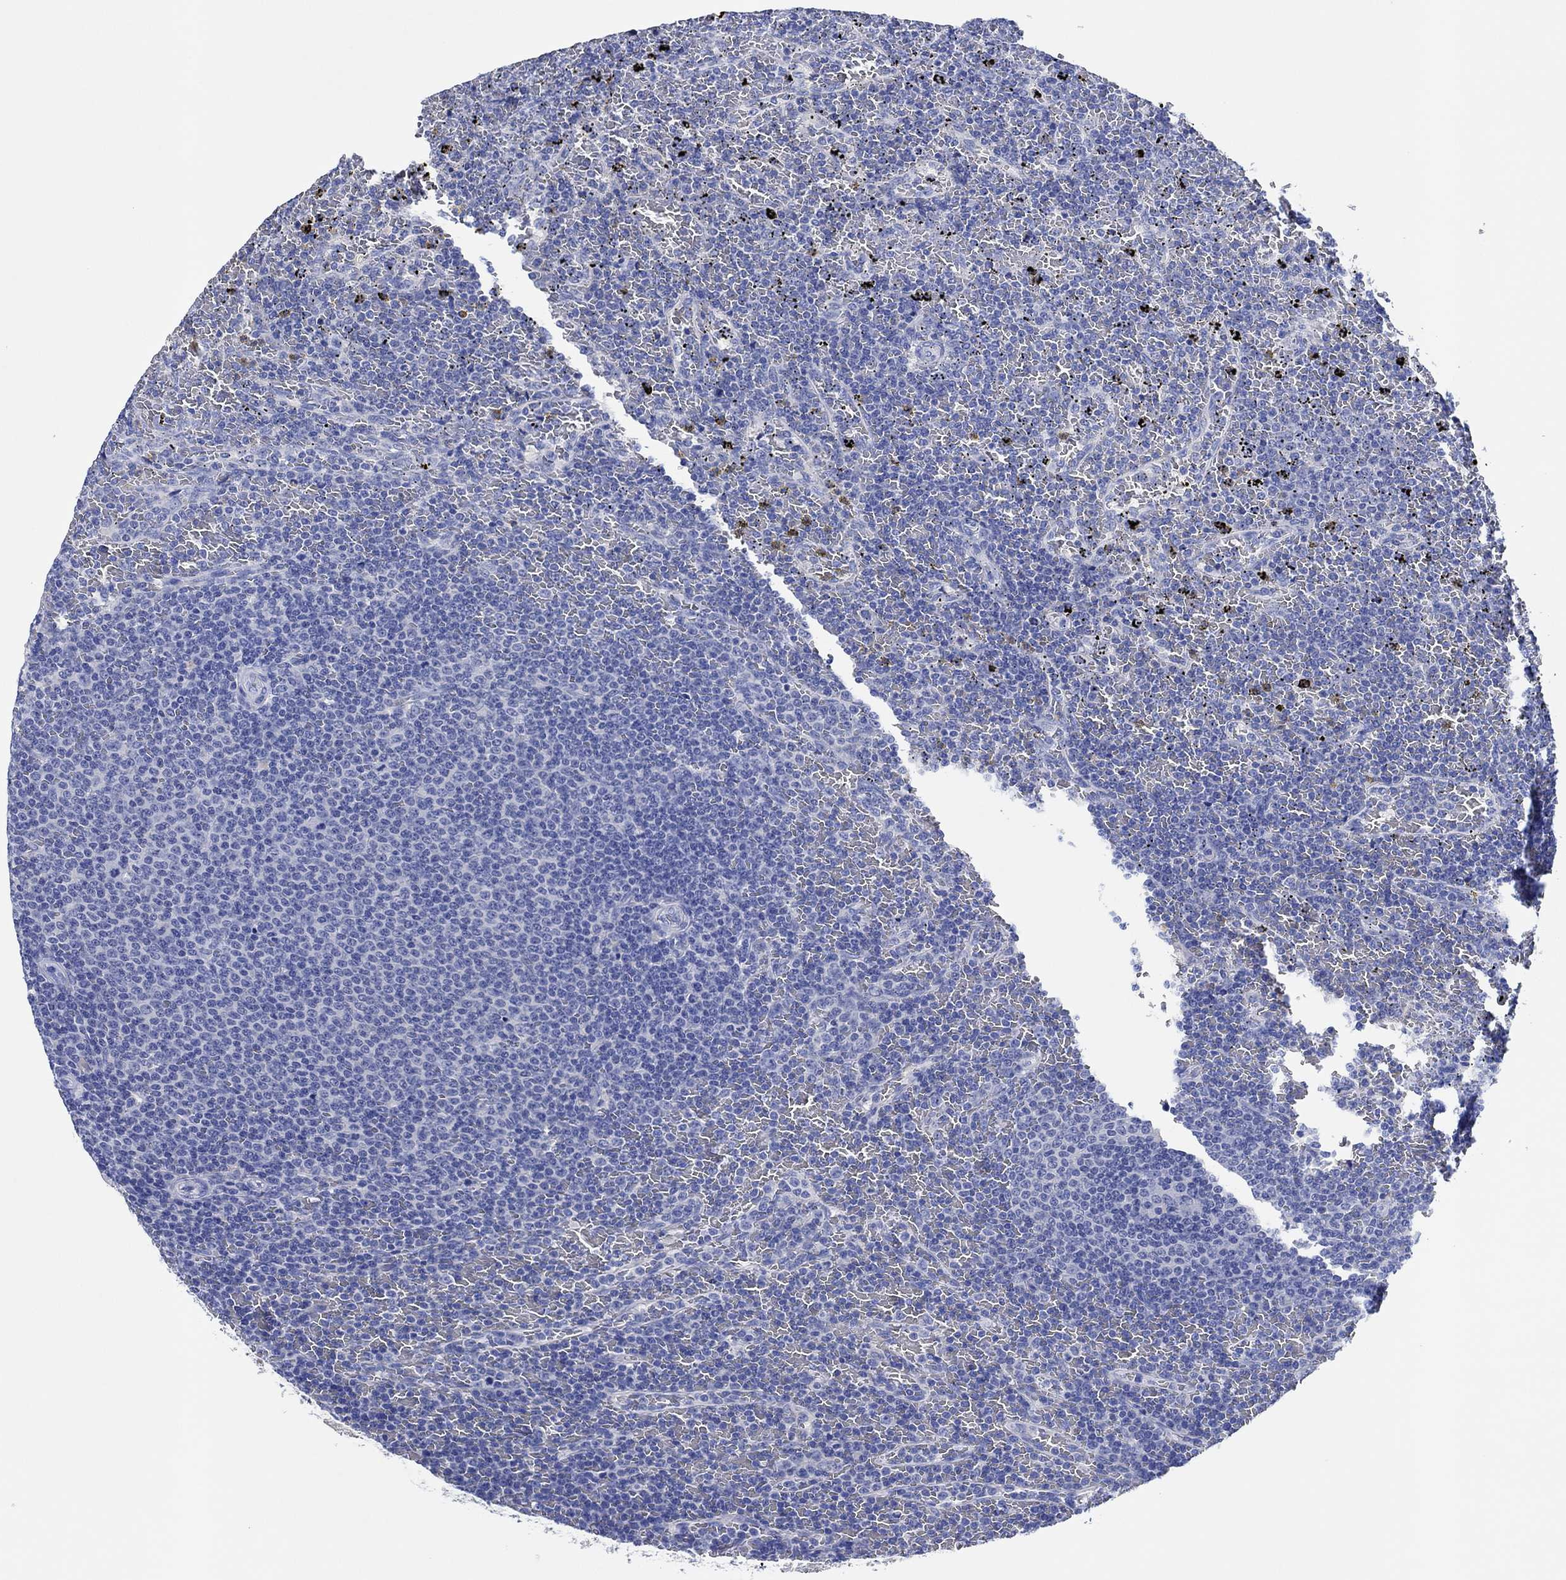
{"staining": {"intensity": "negative", "quantity": "none", "location": "none"}, "tissue": "lymphoma", "cell_type": "Tumor cells", "image_type": "cancer", "snomed": [{"axis": "morphology", "description": "Malignant lymphoma, non-Hodgkin's type, Low grade"}, {"axis": "topography", "description": "Spleen"}], "caption": "High magnification brightfield microscopy of low-grade malignant lymphoma, non-Hodgkin's type stained with DAB (3,3'-diaminobenzidine) (brown) and counterstained with hematoxylin (blue): tumor cells show no significant positivity.", "gene": "CPNE6", "patient": {"sex": "female", "age": 77}}